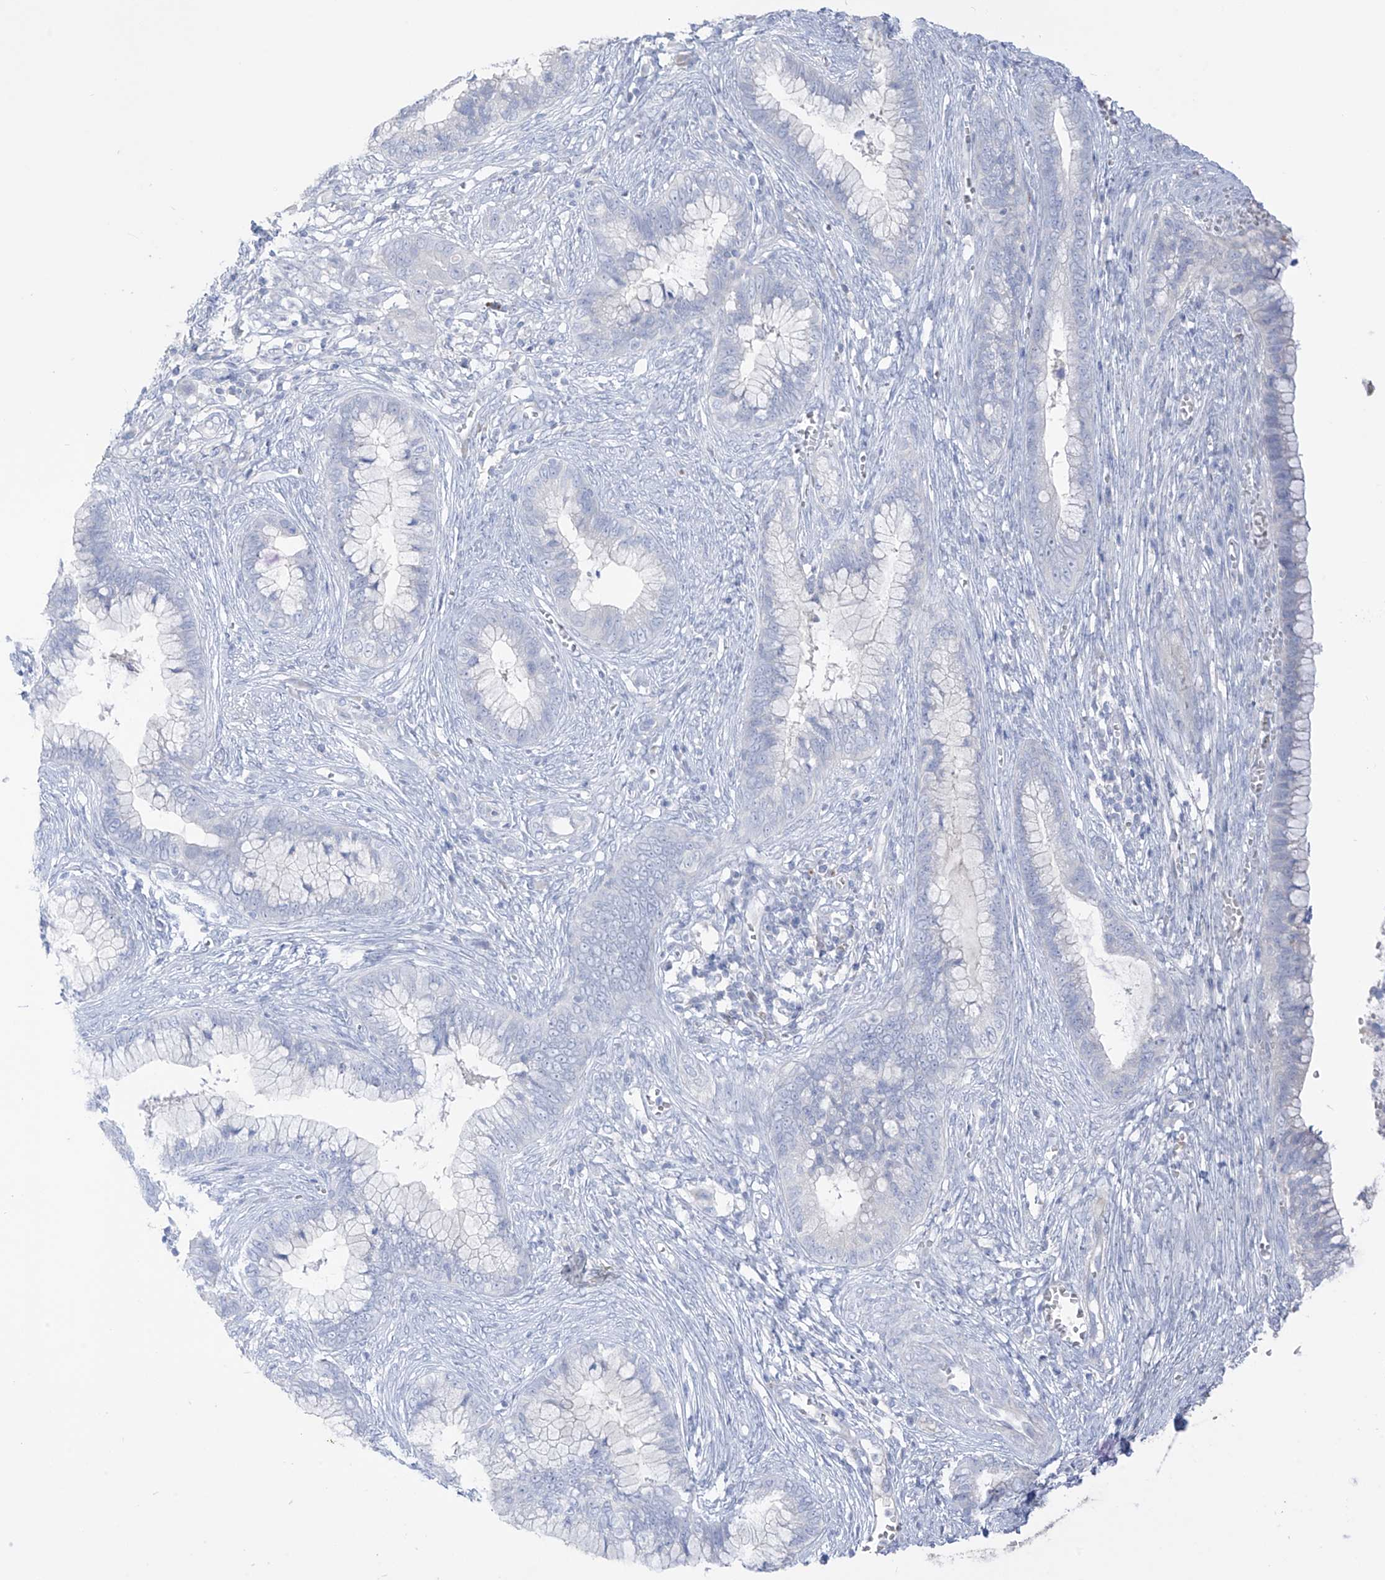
{"staining": {"intensity": "negative", "quantity": "none", "location": "none"}, "tissue": "cervical cancer", "cell_type": "Tumor cells", "image_type": "cancer", "snomed": [{"axis": "morphology", "description": "Adenocarcinoma, NOS"}, {"axis": "topography", "description": "Cervix"}], "caption": "This micrograph is of cervical cancer (adenocarcinoma) stained with immunohistochemistry (IHC) to label a protein in brown with the nuclei are counter-stained blue. There is no expression in tumor cells. (DAB (3,3'-diaminobenzidine) IHC with hematoxylin counter stain).", "gene": "ASPRV1", "patient": {"sex": "female", "age": 44}}